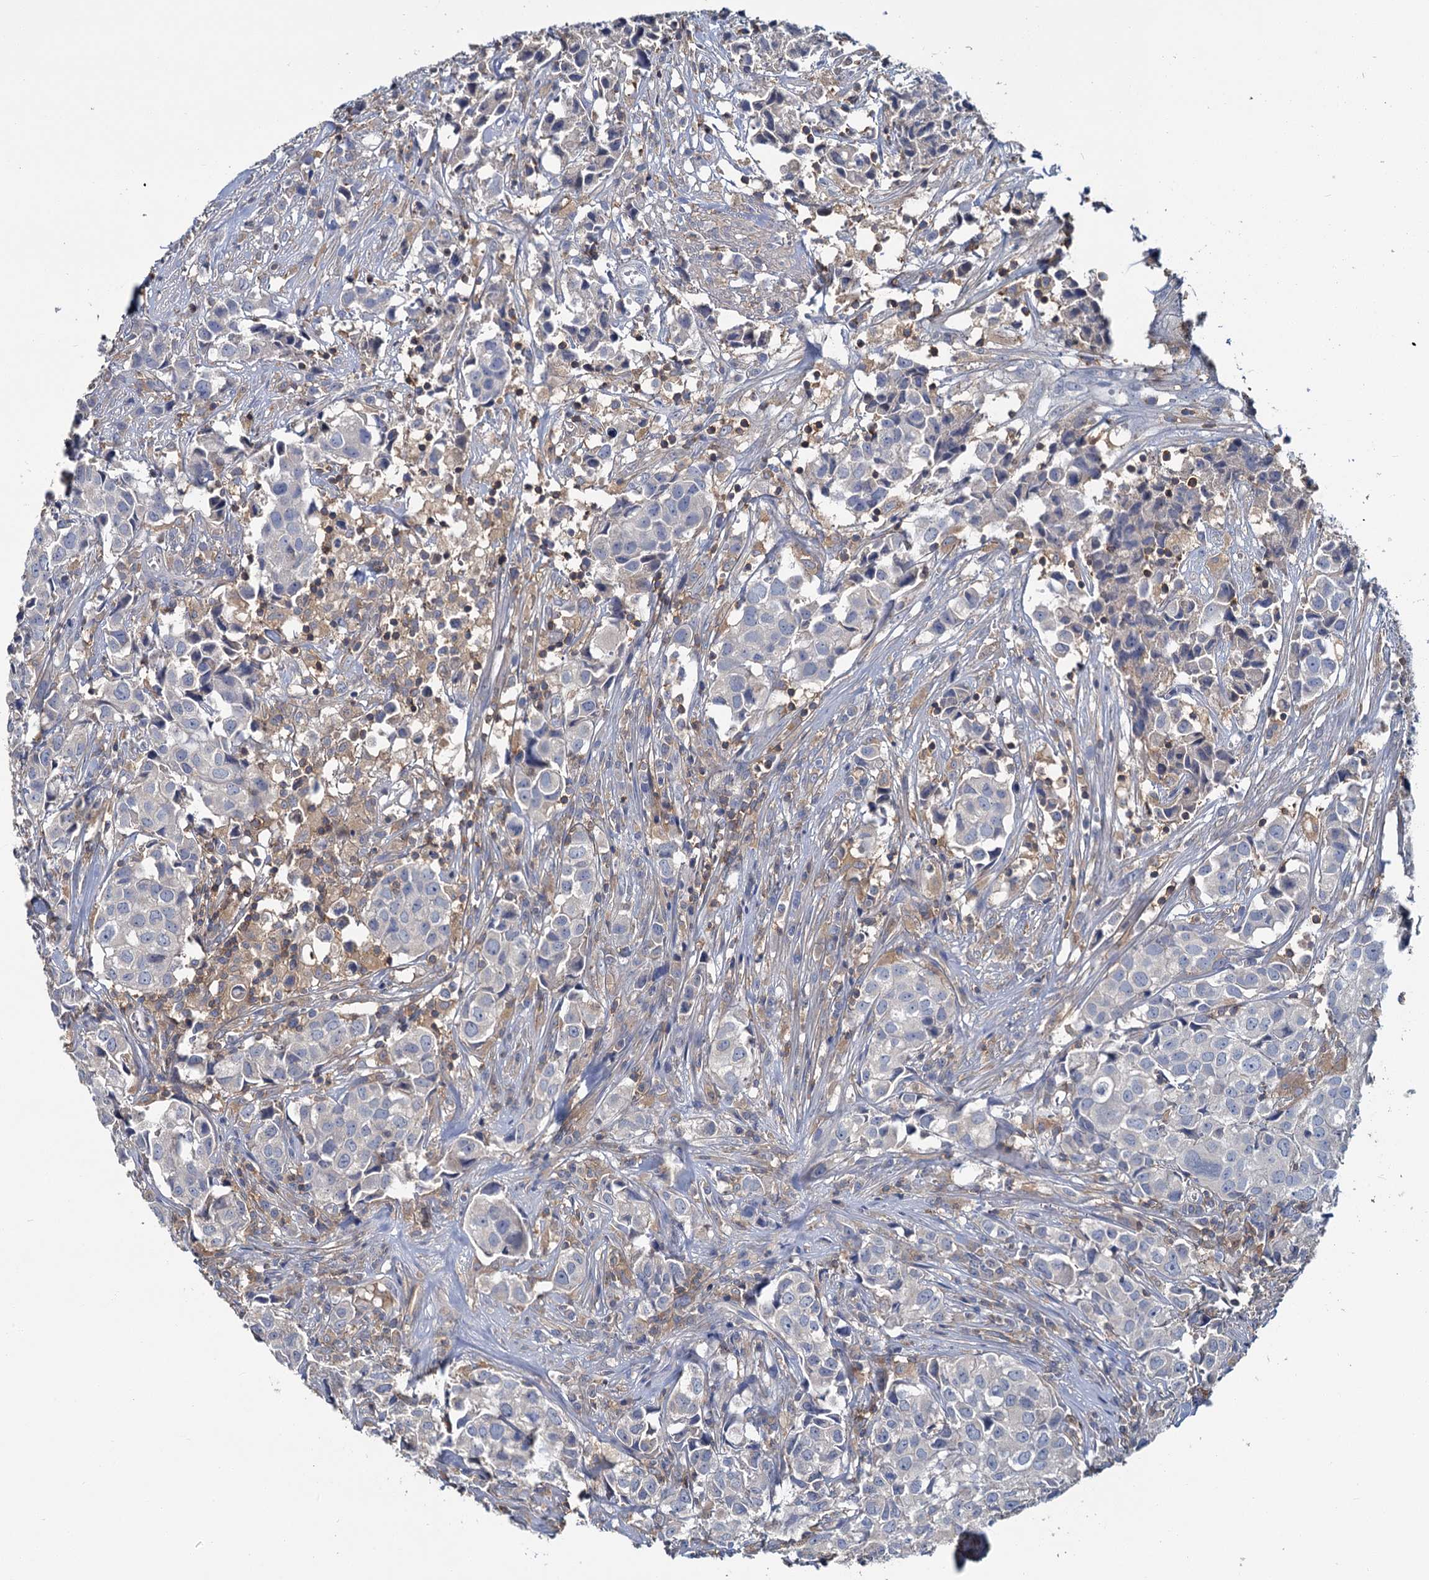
{"staining": {"intensity": "negative", "quantity": "none", "location": "none"}, "tissue": "urothelial cancer", "cell_type": "Tumor cells", "image_type": "cancer", "snomed": [{"axis": "morphology", "description": "Urothelial carcinoma, High grade"}, {"axis": "topography", "description": "Urinary bladder"}], "caption": "IHC micrograph of neoplastic tissue: urothelial cancer stained with DAB shows no significant protein staining in tumor cells.", "gene": "FGFR2", "patient": {"sex": "female", "age": 75}}